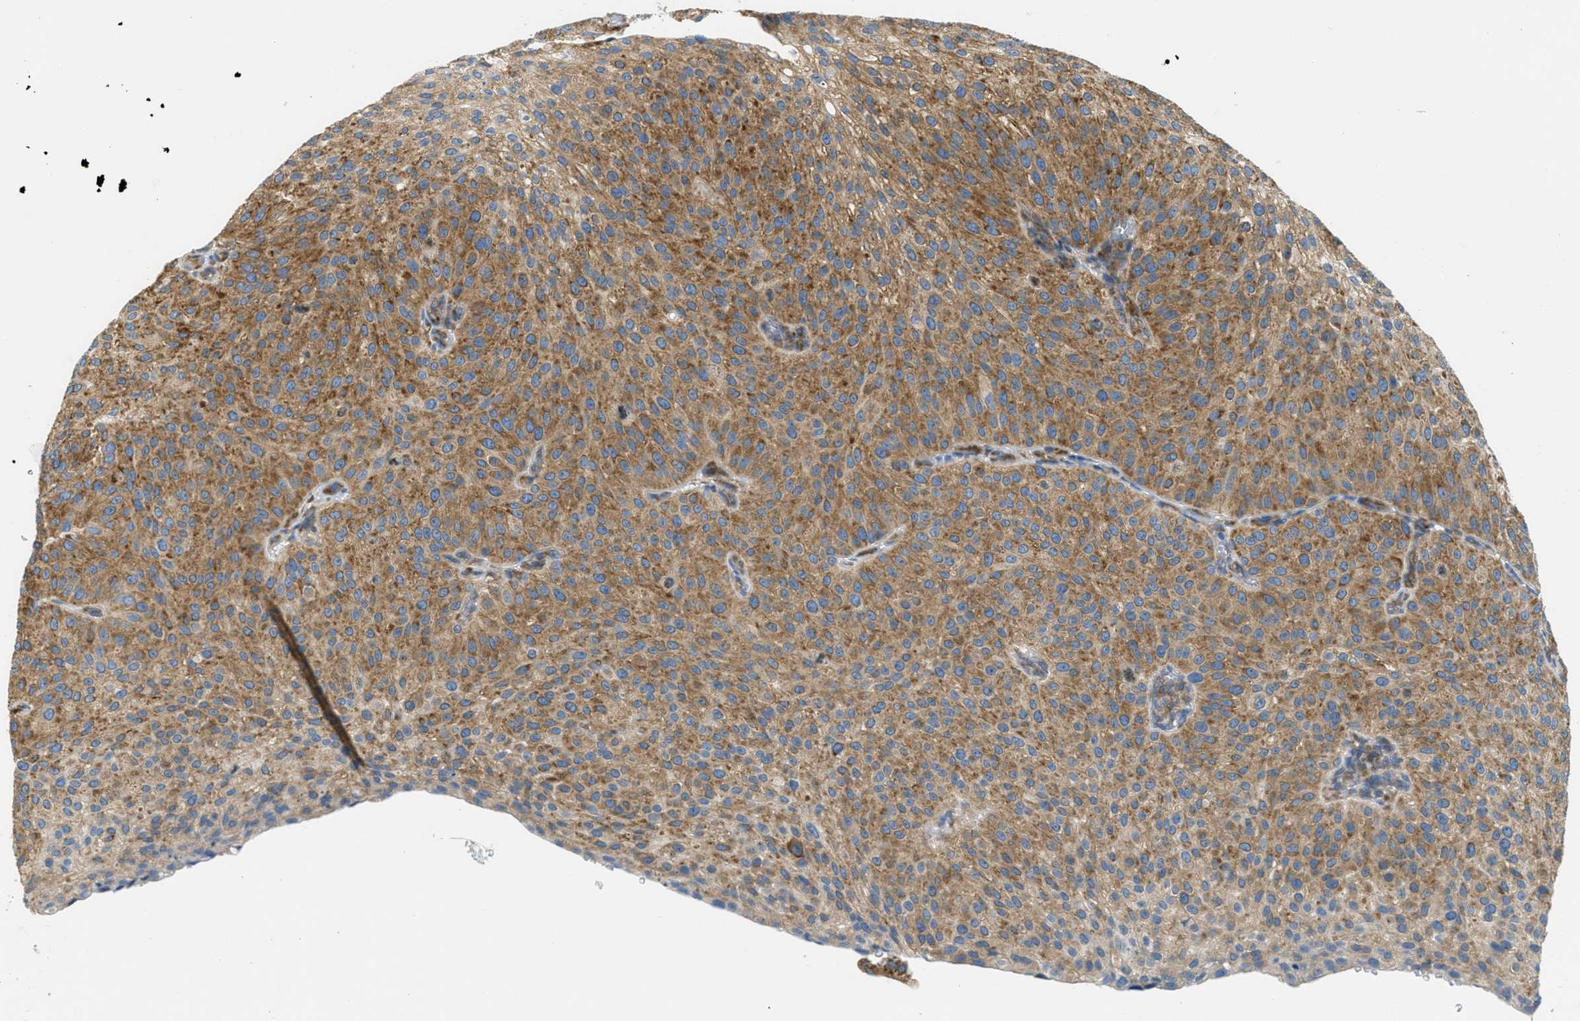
{"staining": {"intensity": "moderate", "quantity": ">75%", "location": "cytoplasmic/membranous"}, "tissue": "urothelial cancer", "cell_type": "Tumor cells", "image_type": "cancer", "snomed": [{"axis": "morphology", "description": "Urothelial carcinoma, Low grade"}, {"axis": "topography", "description": "Smooth muscle"}, {"axis": "topography", "description": "Urinary bladder"}], "caption": "IHC histopathology image of urothelial cancer stained for a protein (brown), which reveals medium levels of moderate cytoplasmic/membranous staining in about >75% of tumor cells.", "gene": "ABCF1", "patient": {"sex": "male", "age": 60}}